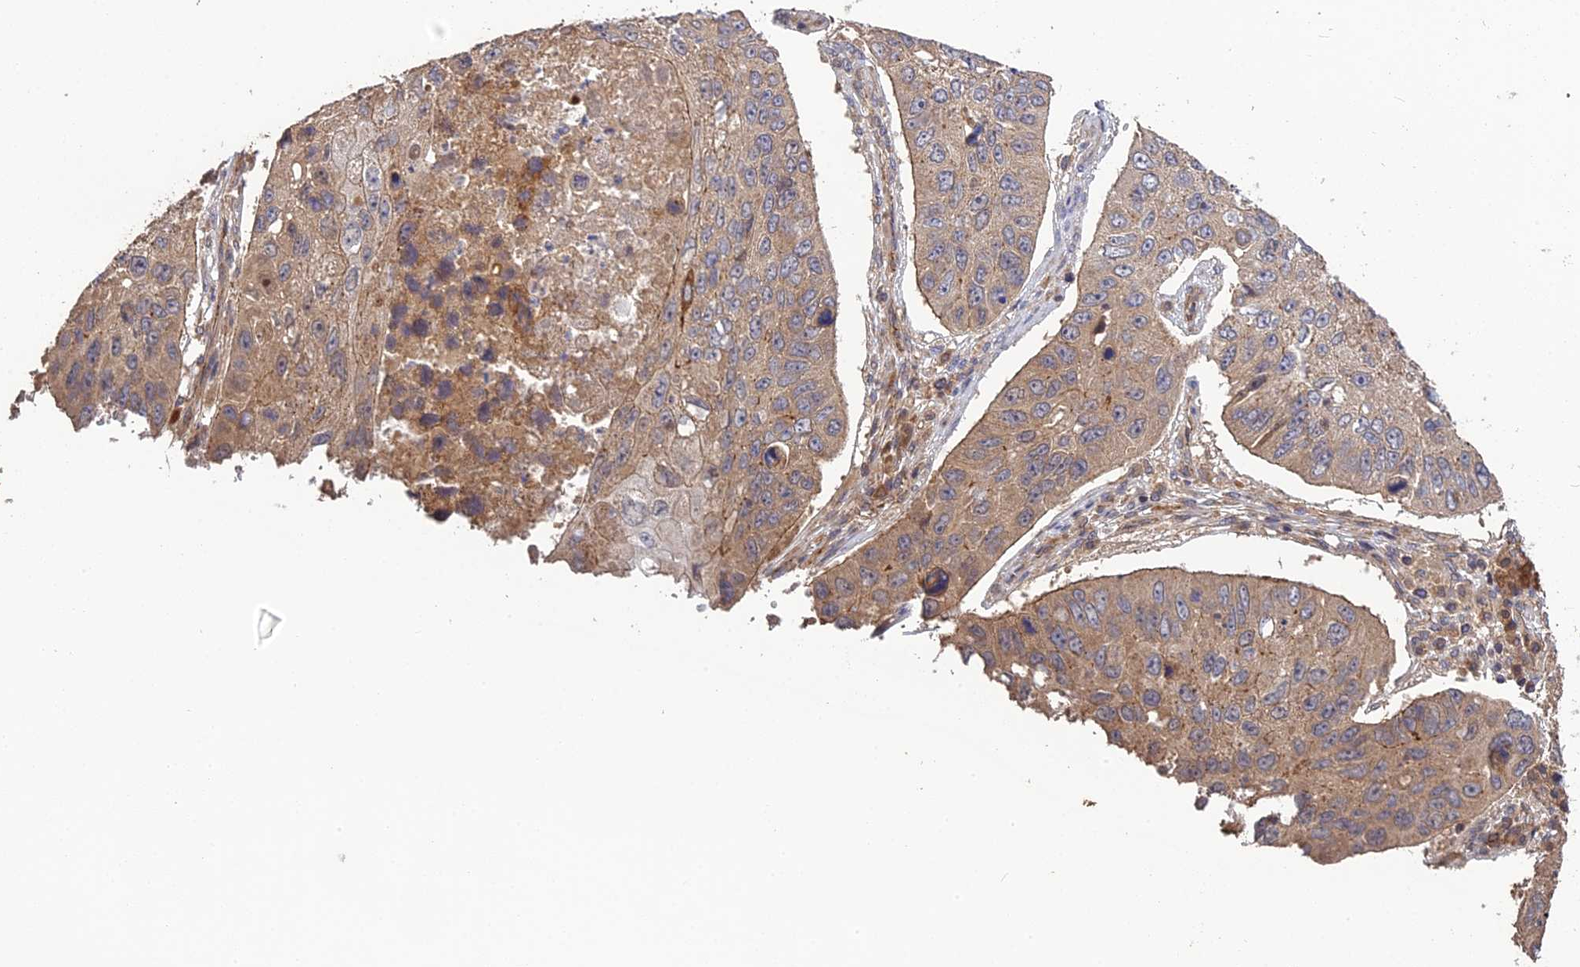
{"staining": {"intensity": "weak", "quantity": ">75%", "location": "cytoplasmic/membranous"}, "tissue": "lung cancer", "cell_type": "Tumor cells", "image_type": "cancer", "snomed": [{"axis": "morphology", "description": "Squamous cell carcinoma, NOS"}, {"axis": "topography", "description": "Lung"}], "caption": "IHC staining of lung cancer (squamous cell carcinoma), which shows low levels of weak cytoplasmic/membranous positivity in approximately >75% of tumor cells indicating weak cytoplasmic/membranous protein positivity. The staining was performed using DAB (3,3'-diaminobenzidine) (brown) for protein detection and nuclei were counterstained in hematoxylin (blue).", "gene": "ARHGAP40", "patient": {"sex": "male", "age": 61}}